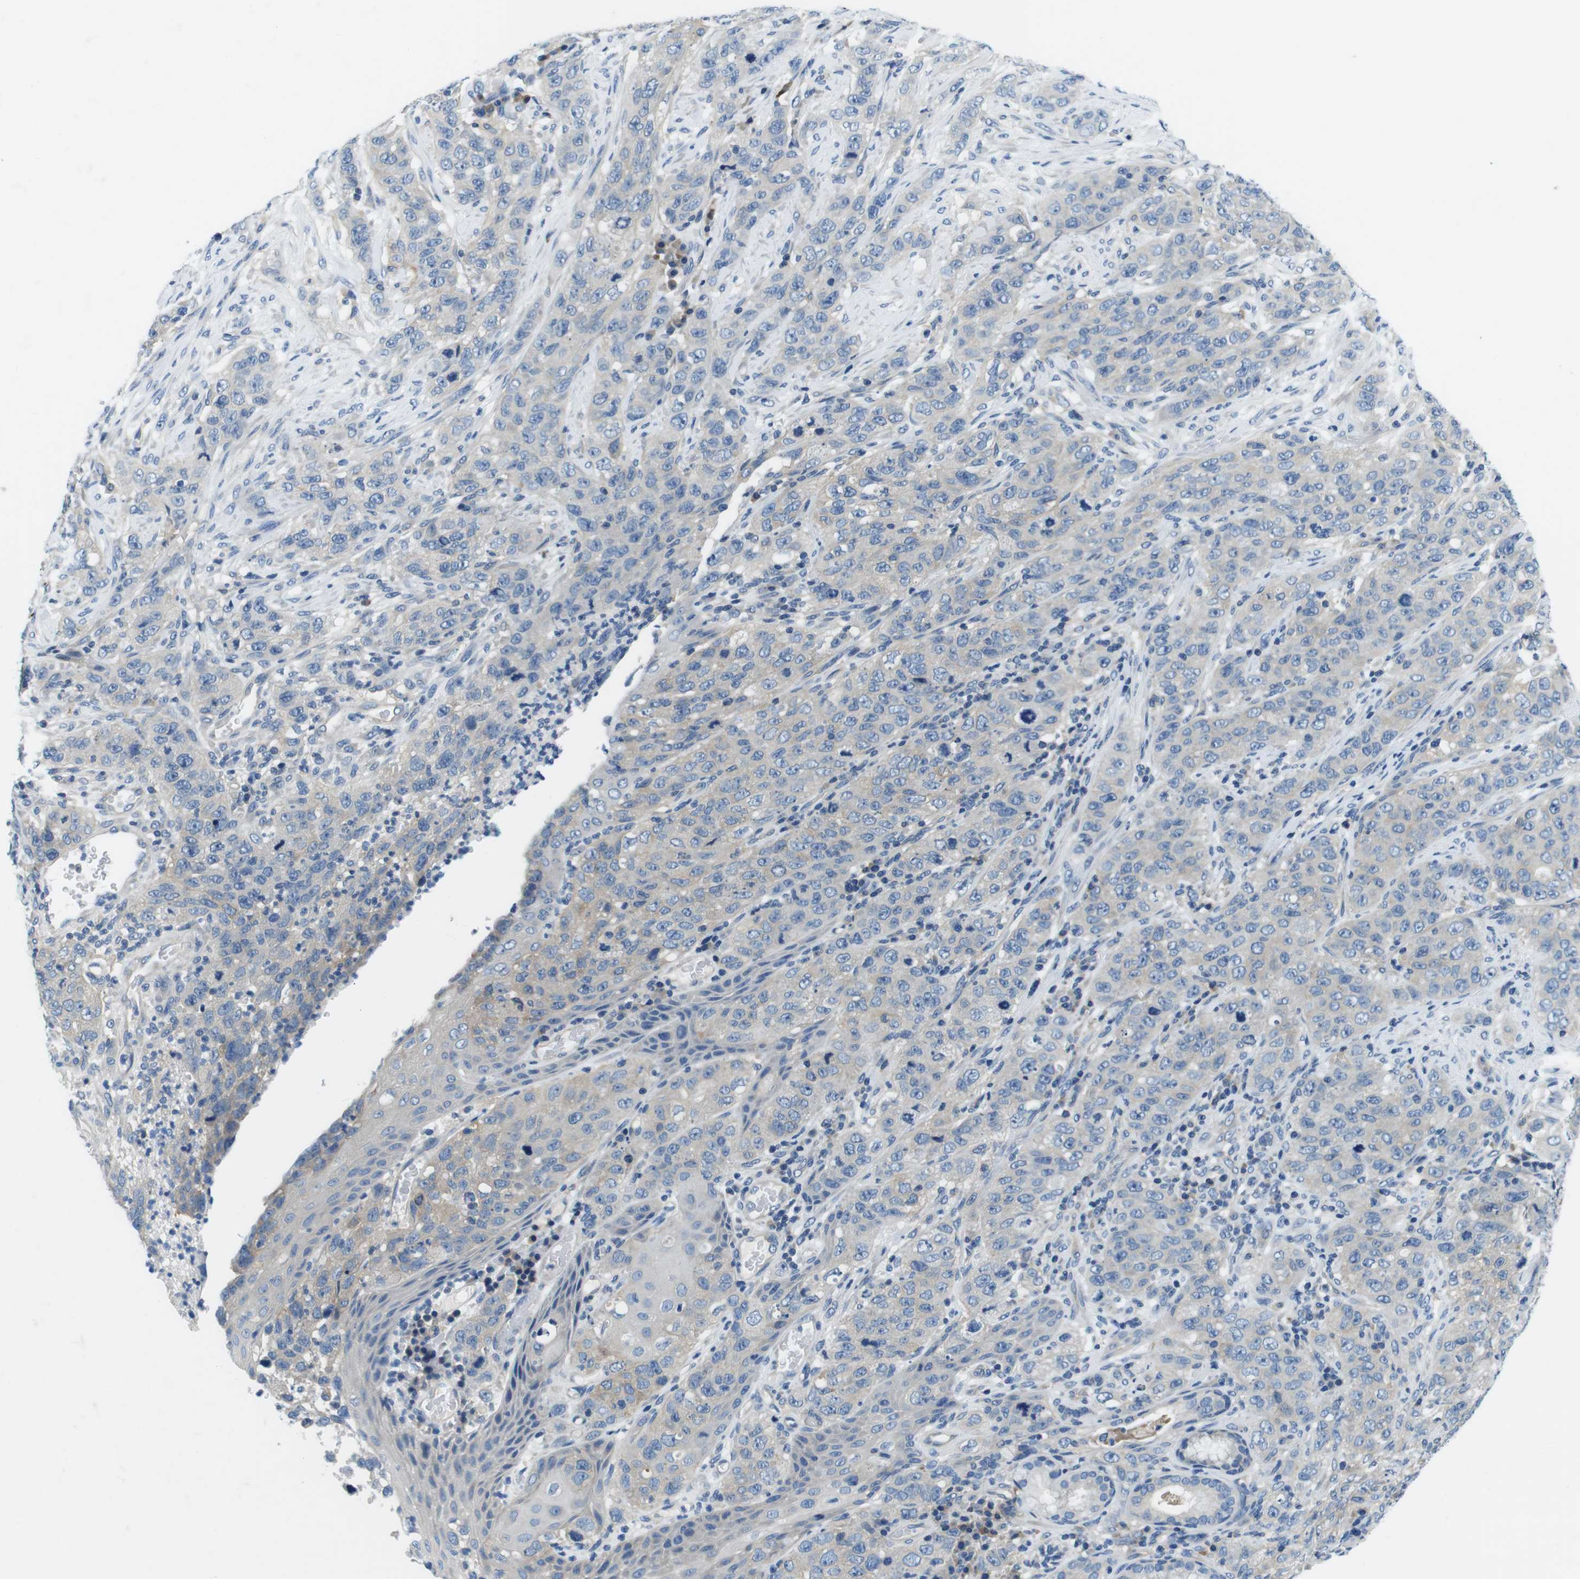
{"staining": {"intensity": "weak", "quantity": "<25%", "location": "cytoplasmic/membranous"}, "tissue": "stomach cancer", "cell_type": "Tumor cells", "image_type": "cancer", "snomed": [{"axis": "morphology", "description": "Adenocarcinoma, NOS"}, {"axis": "topography", "description": "Stomach"}], "caption": "Tumor cells show no significant protein expression in stomach cancer.", "gene": "DENND4C", "patient": {"sex": "male", "age": 48}}